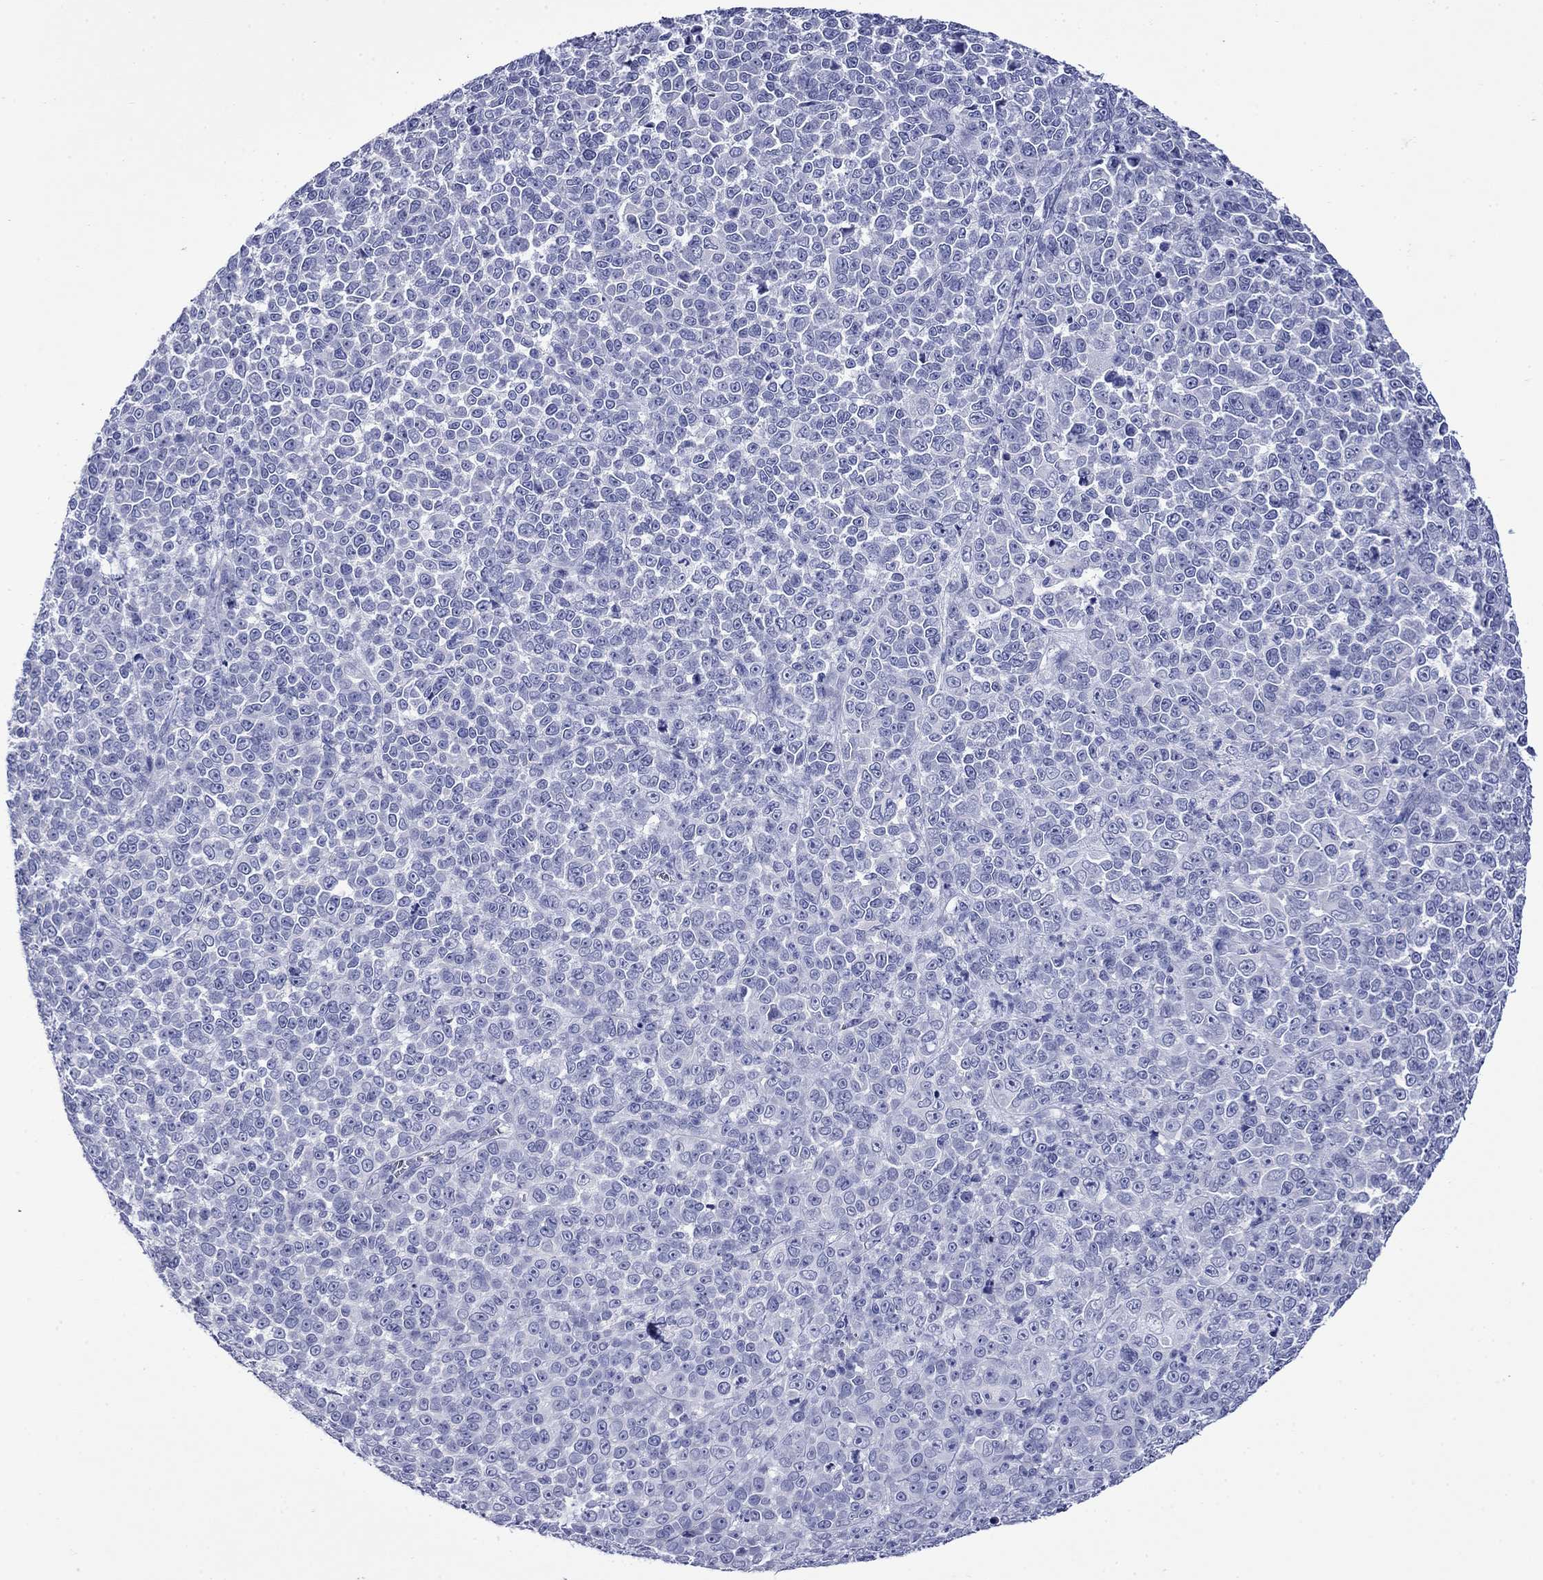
{"staining": {"intensity": "negative", "quantity": "none", "location": "none"}, "tissue": "melanoma", "cell_type": "Tumor cells", "image_type": "cancer", "snomed": [{"axis": "morphology", "description": "Malignant melanoma, NOS"}, {"axis": "topography", "description": "Skin"}], "caption": "Histopathology image shows no protein staining in tumor cells of melanoma tissue.", "gene": "GIP", "patient": {"sex": "female", "age": 95}}